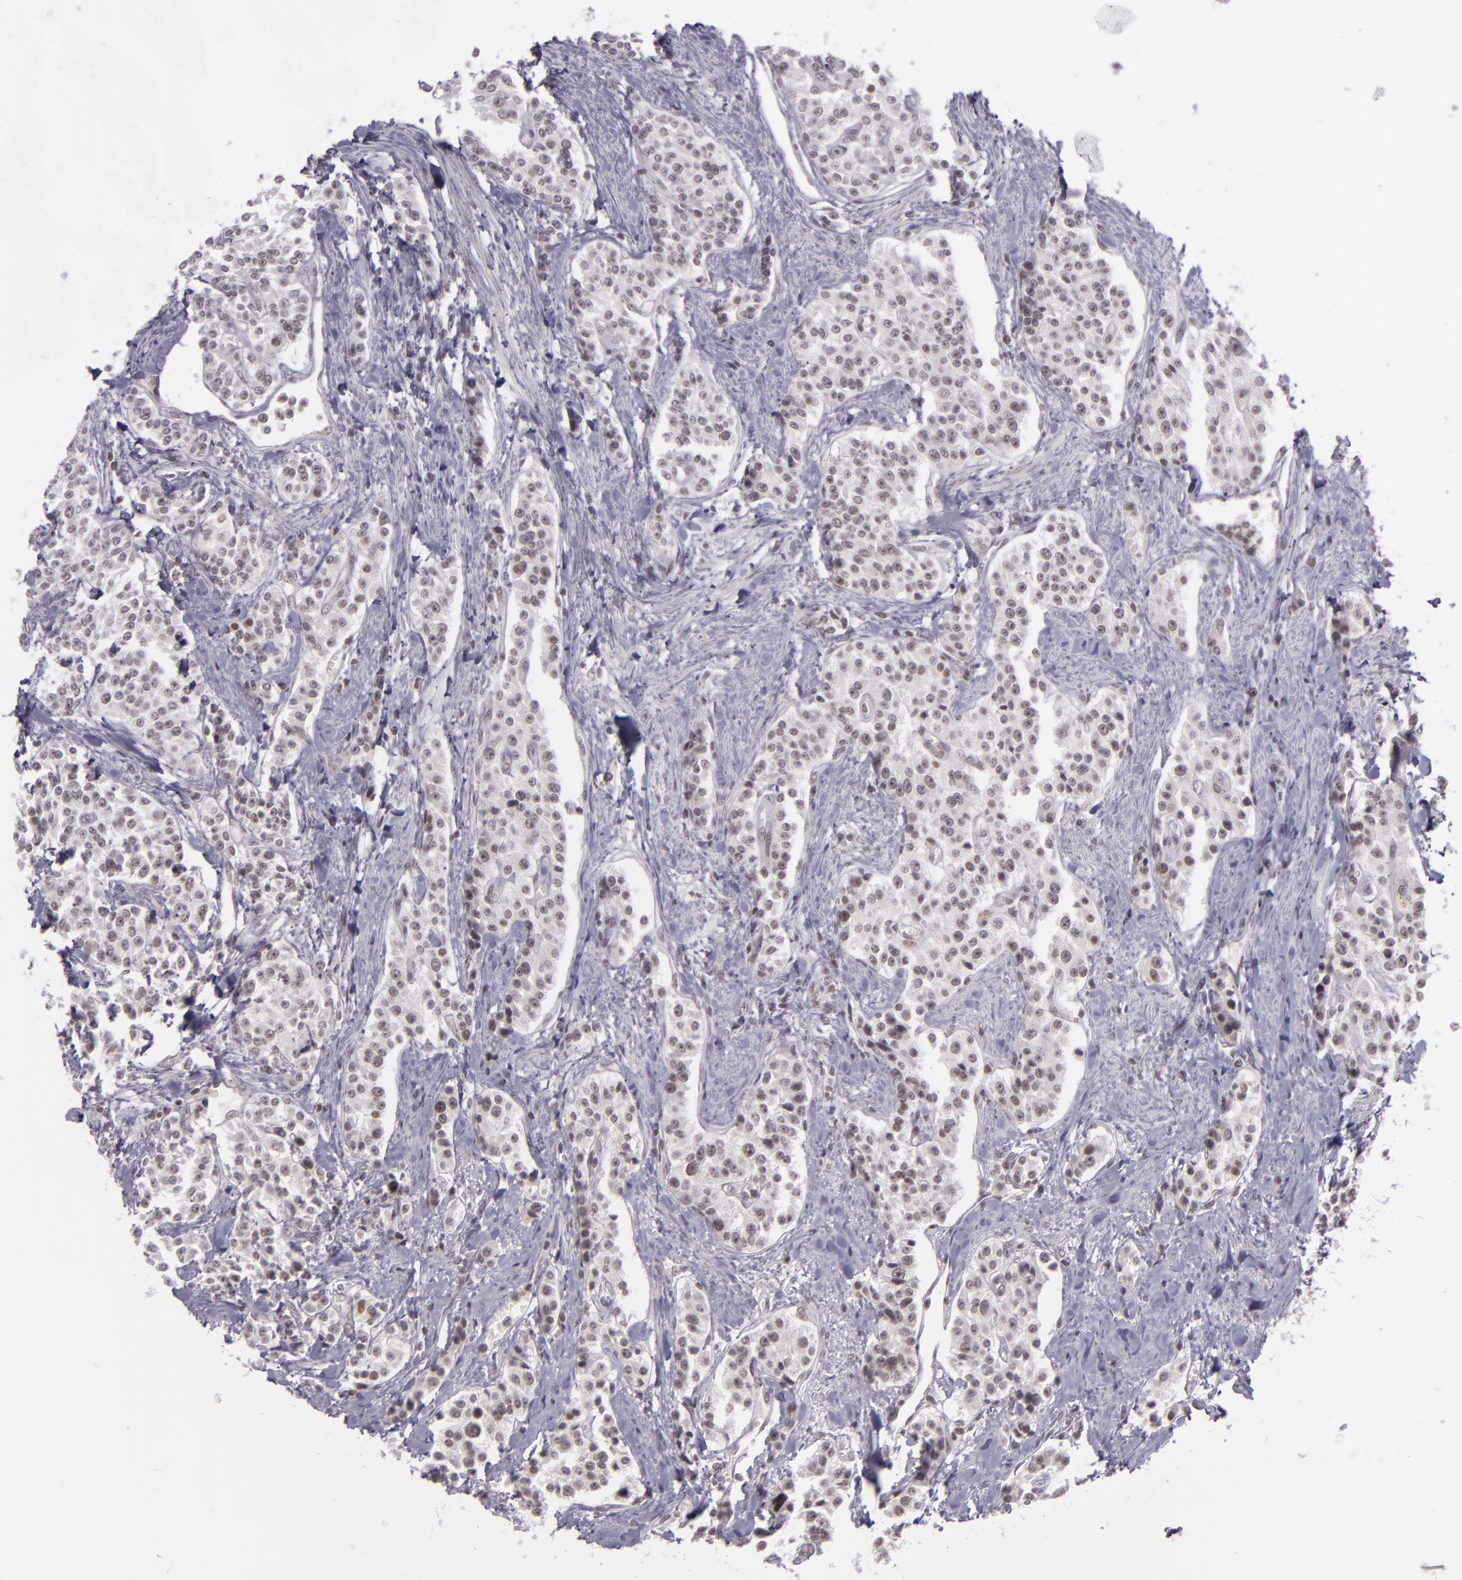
{"staining": {"intensity": "weak", "quantity": "<25%", "location": "nuclear"}, "tissue": "carcinoid", "cell_type": "Tumor cells", "image_type": "cancer", "snomed": [{"axis": "morphology", "description": "Carcinoid, malignant, NOS"}, {"axis": "topography", "description": "Stomach"}], "caption": "Immunohistochemistry image of carcinoid (malignant) stained for a protein (brown), which shows no expression in tumor cells.", "gene": "ZFX", "patient": {"sex": "female", "age": 76}}